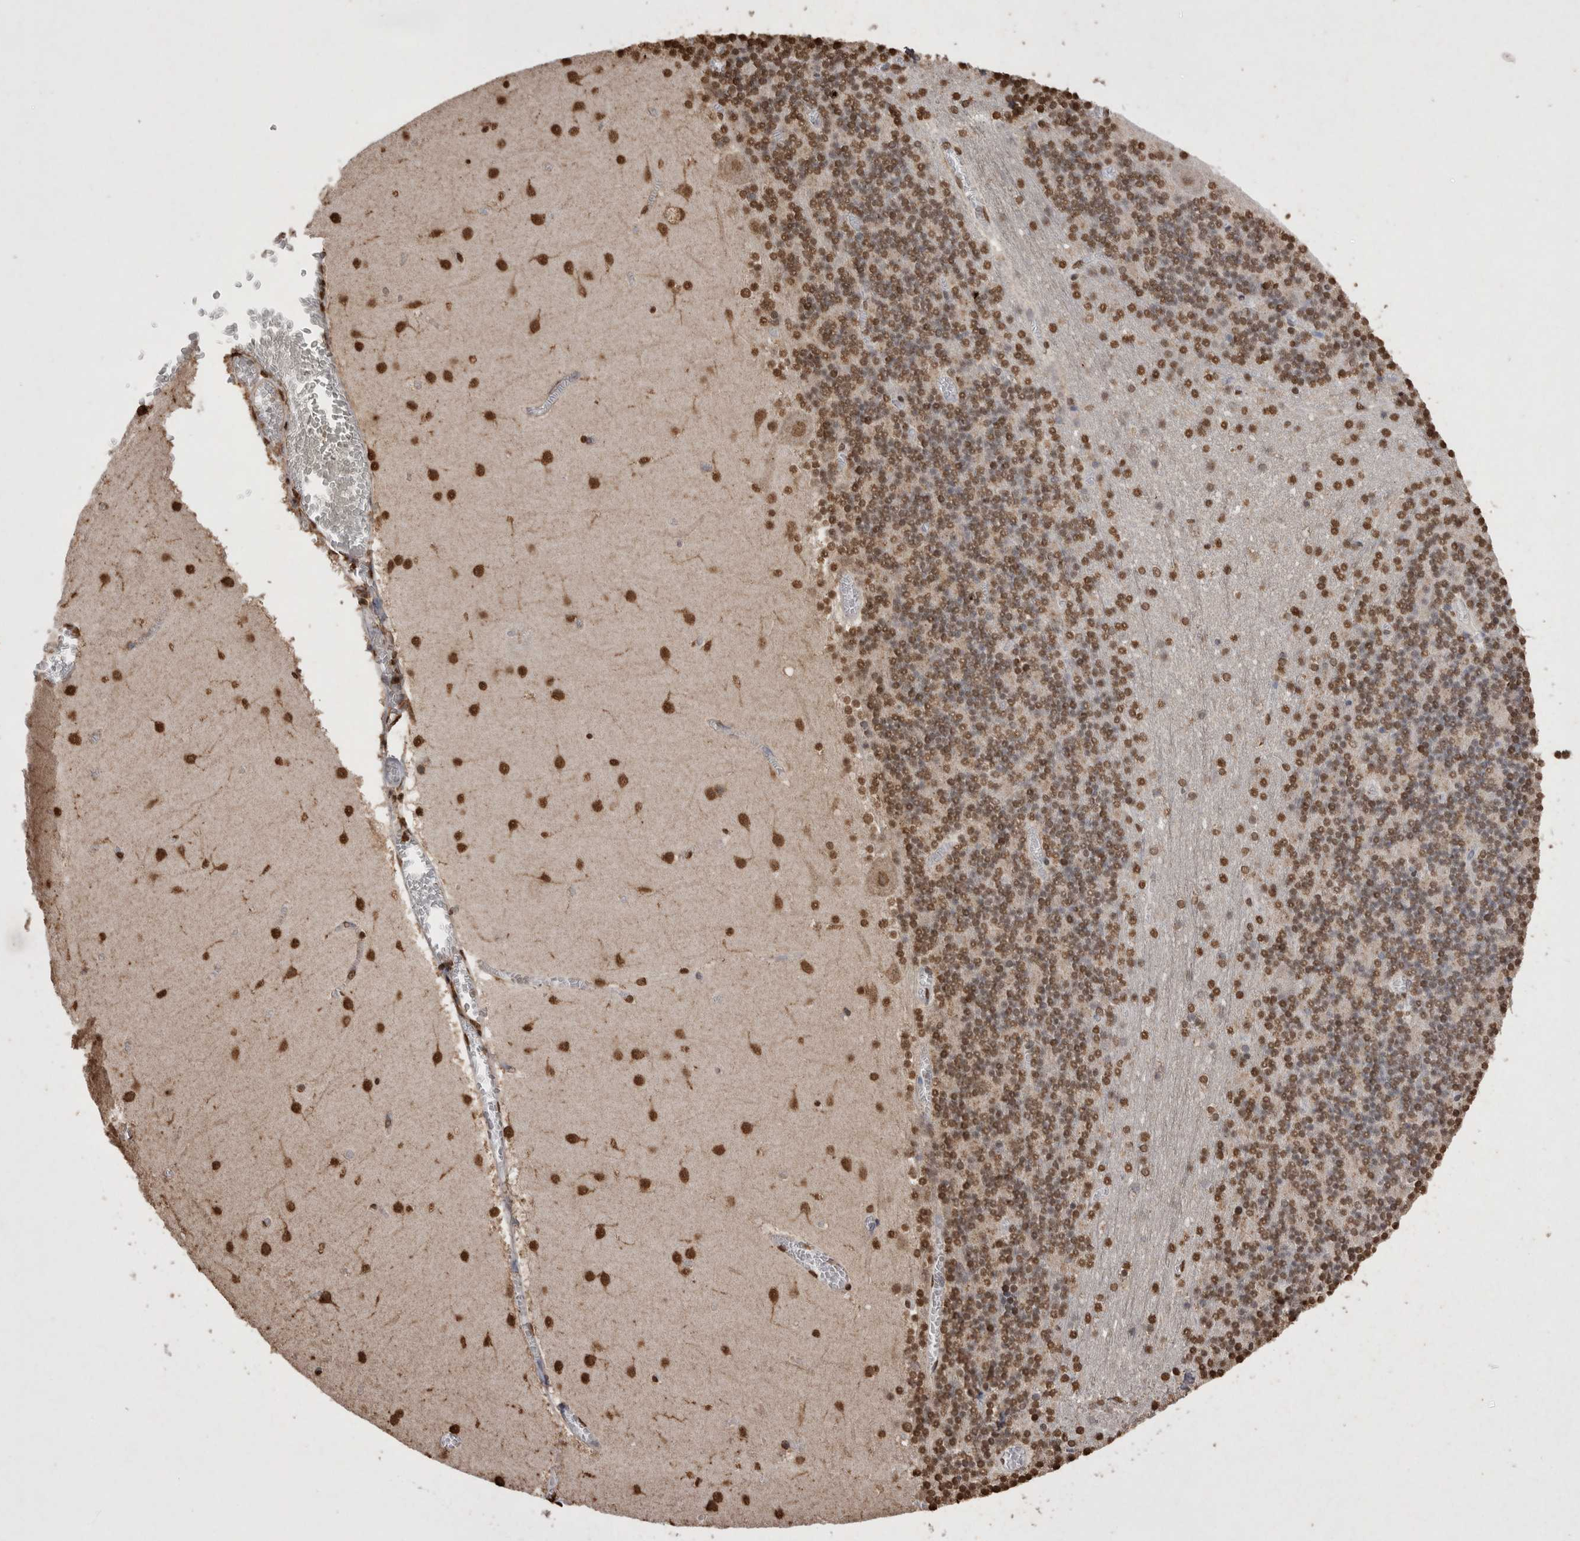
{"staining": {"intensity": "moderate", "quantity": ">75%", "location": "nuclear"}, "tissue": "cerebellum", "cell_type": "Cells in granular layer", "image_type": "normal", "snomed": [{"axis": "morphology", "description": "Normal tissue, NOS"}, {"axis": "topography", "description": "Cerebellum"}], "caption": "Human cerebellum stained for a protein (brown) shows moderate nuclear positive expression in about >75% of cells in granular layer.", "gene": "POU5F1", "patient": {"sex": "female", "age": 28}}